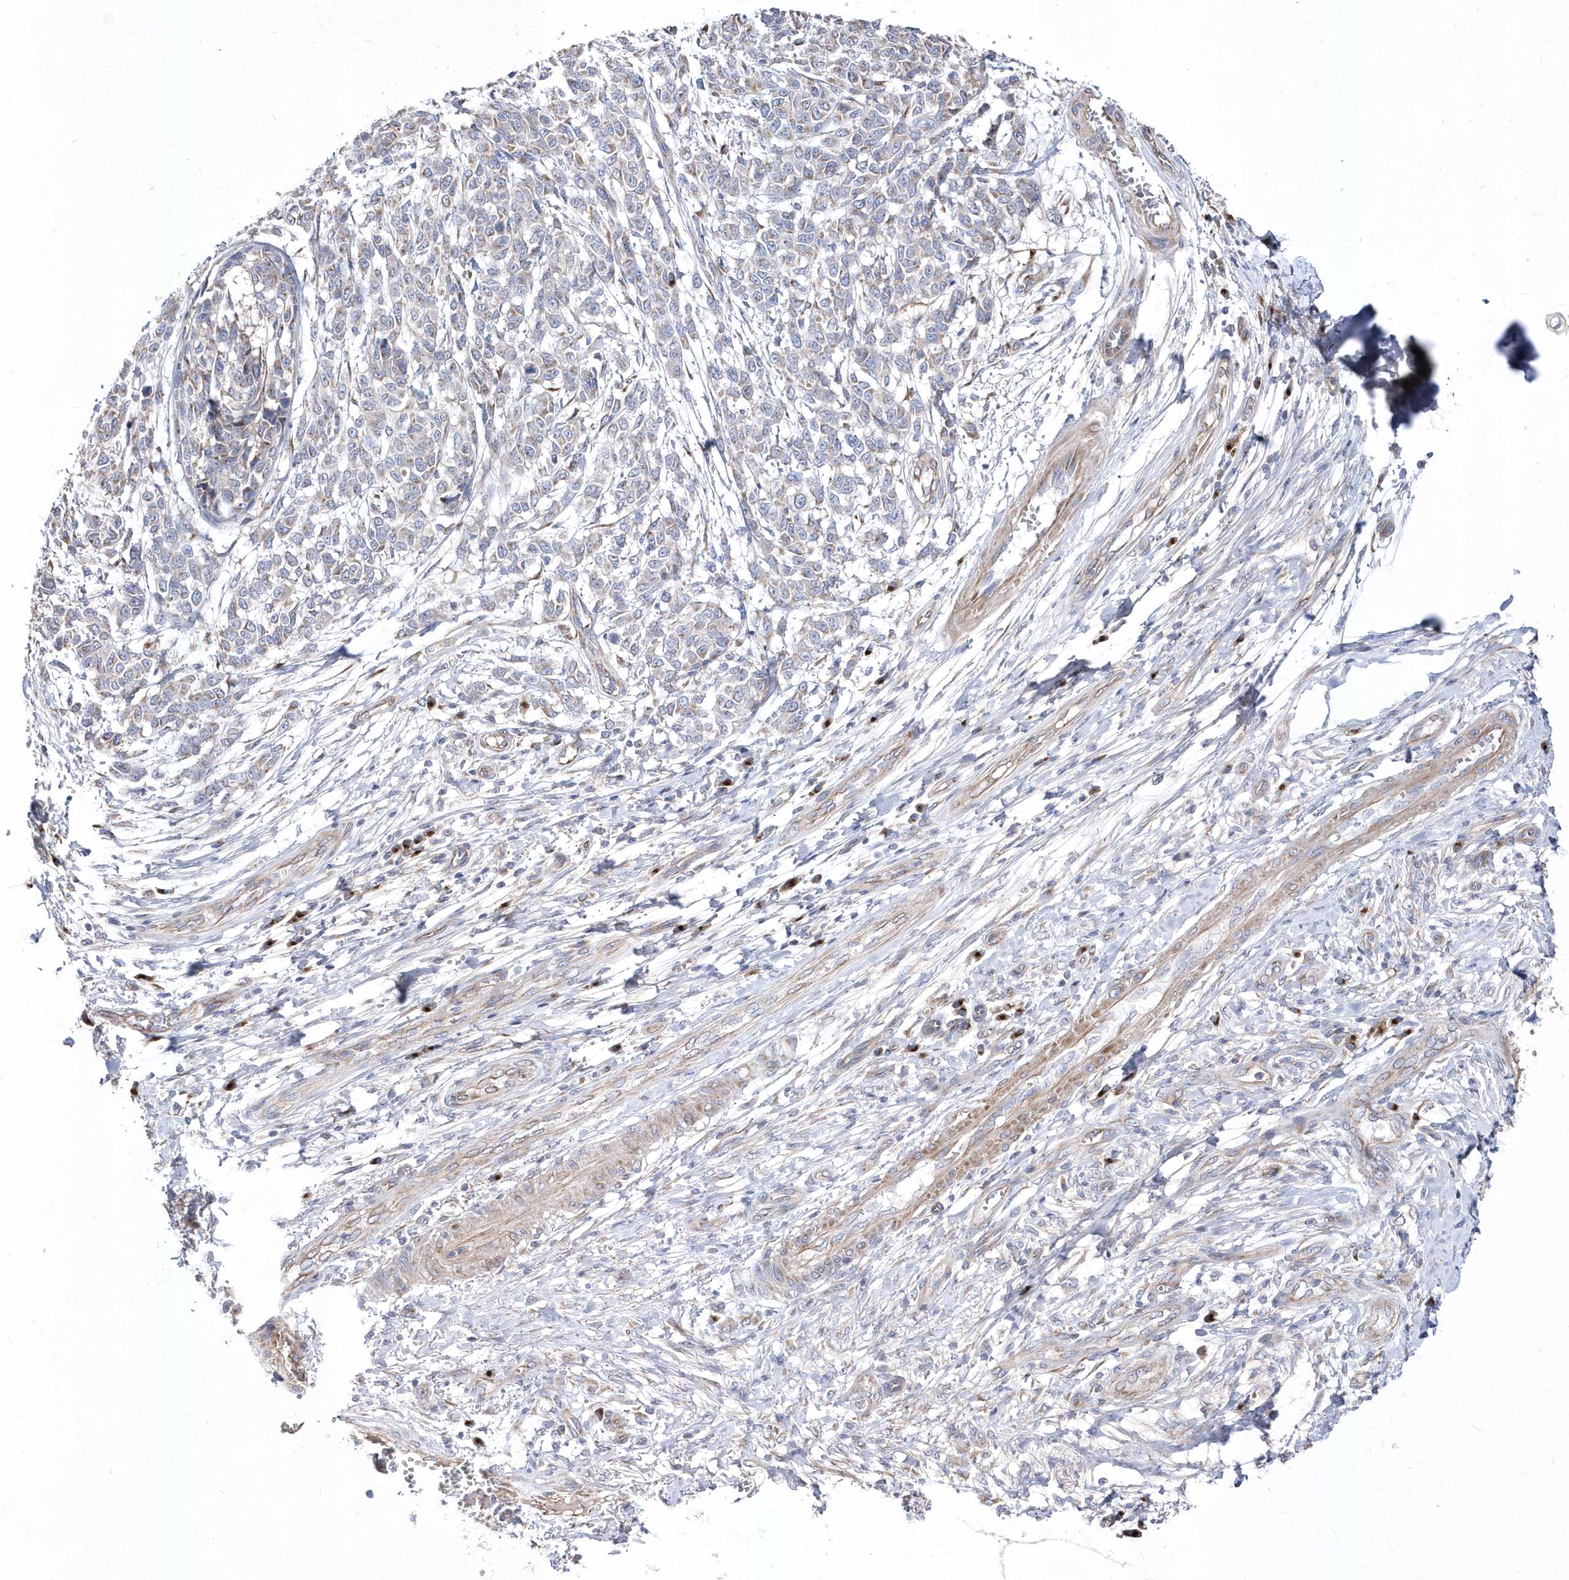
{"staining": {"intensity": "weak", "quantity": "25%-75%", "location": "cytoplasmic/membranous"}, "tissue": "melanoma", "cell_type": "Tumor cells", "image_type": "cancer", "snomed": [{"axis": "morphology", "description": "Malignant melanoma, NOS"}, {"axis": "topography", "description": "Skin"}], "caption": "IHC (DAB) staining of melanoma displays weak cytoplasmic/membranous protein expression in about 25%-75% of tumor cells. (Stains: DAB in brown, nuclei in blue, Microscopy: brightfield microscopy at high magnification).", "gene": "METTL8", "patient": {"sex": "male", "age": 49}}